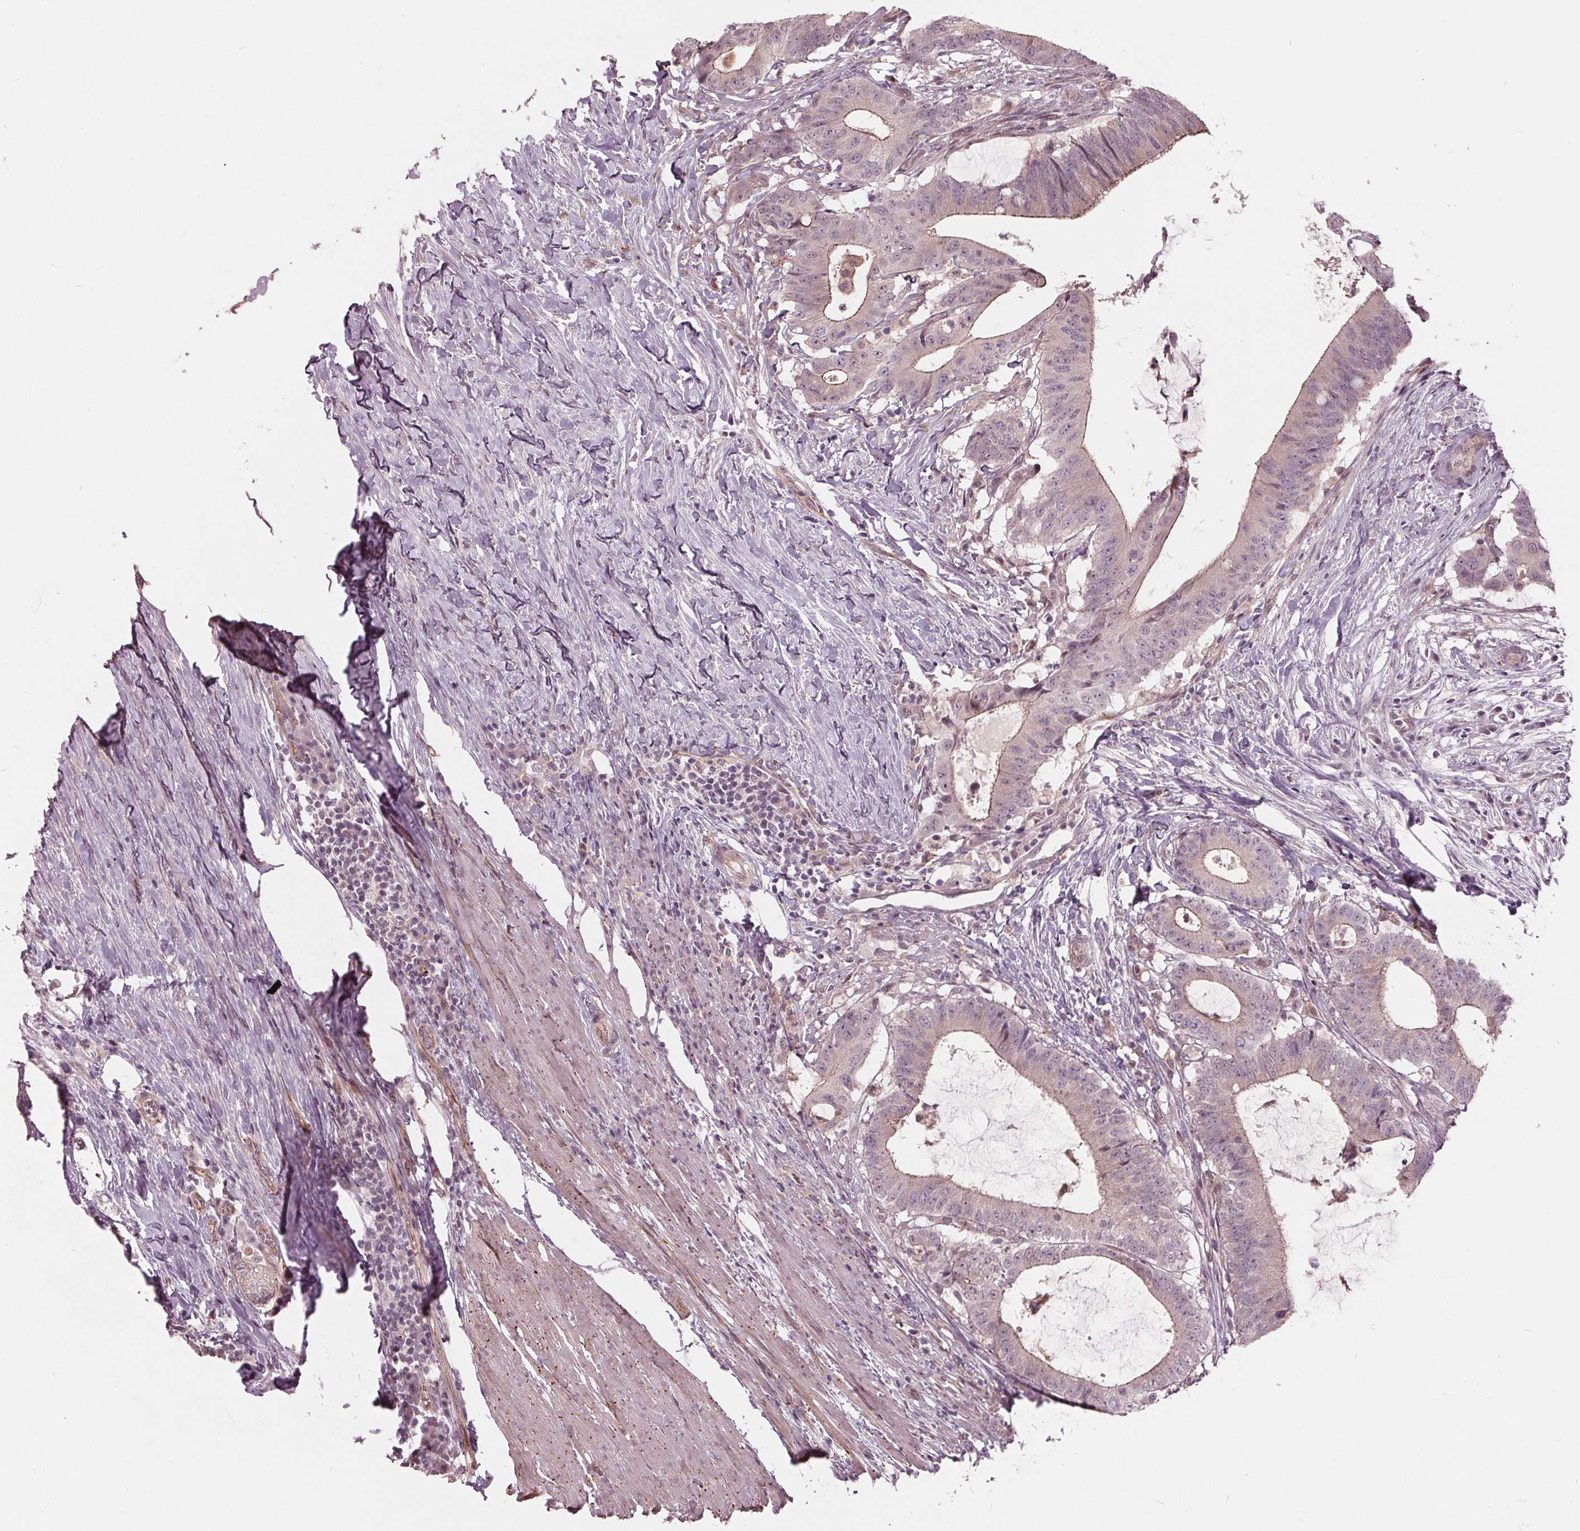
{"staining": {"intensity": "moderate", "quantity": "<25%", "location": "cytoplasmic/membranous"}, "tissue": "colorectal cancer", "cell_type": "Tumor cells", "image_type": "cancer", "snomed": [{"axis": "morphology", "description": "Adenocarcinoma, NOS"}, {"axis": "topography", "description": "Colon"}], "caption": "Human adenocarcinoma (colorectal) stained with a brown dye displays moderate cytoplasmic/membranous positive positivity in approximately <25% of tumor cells.", "gene": "TXNIP", "patient": {"sex": "female", "age": 43}}